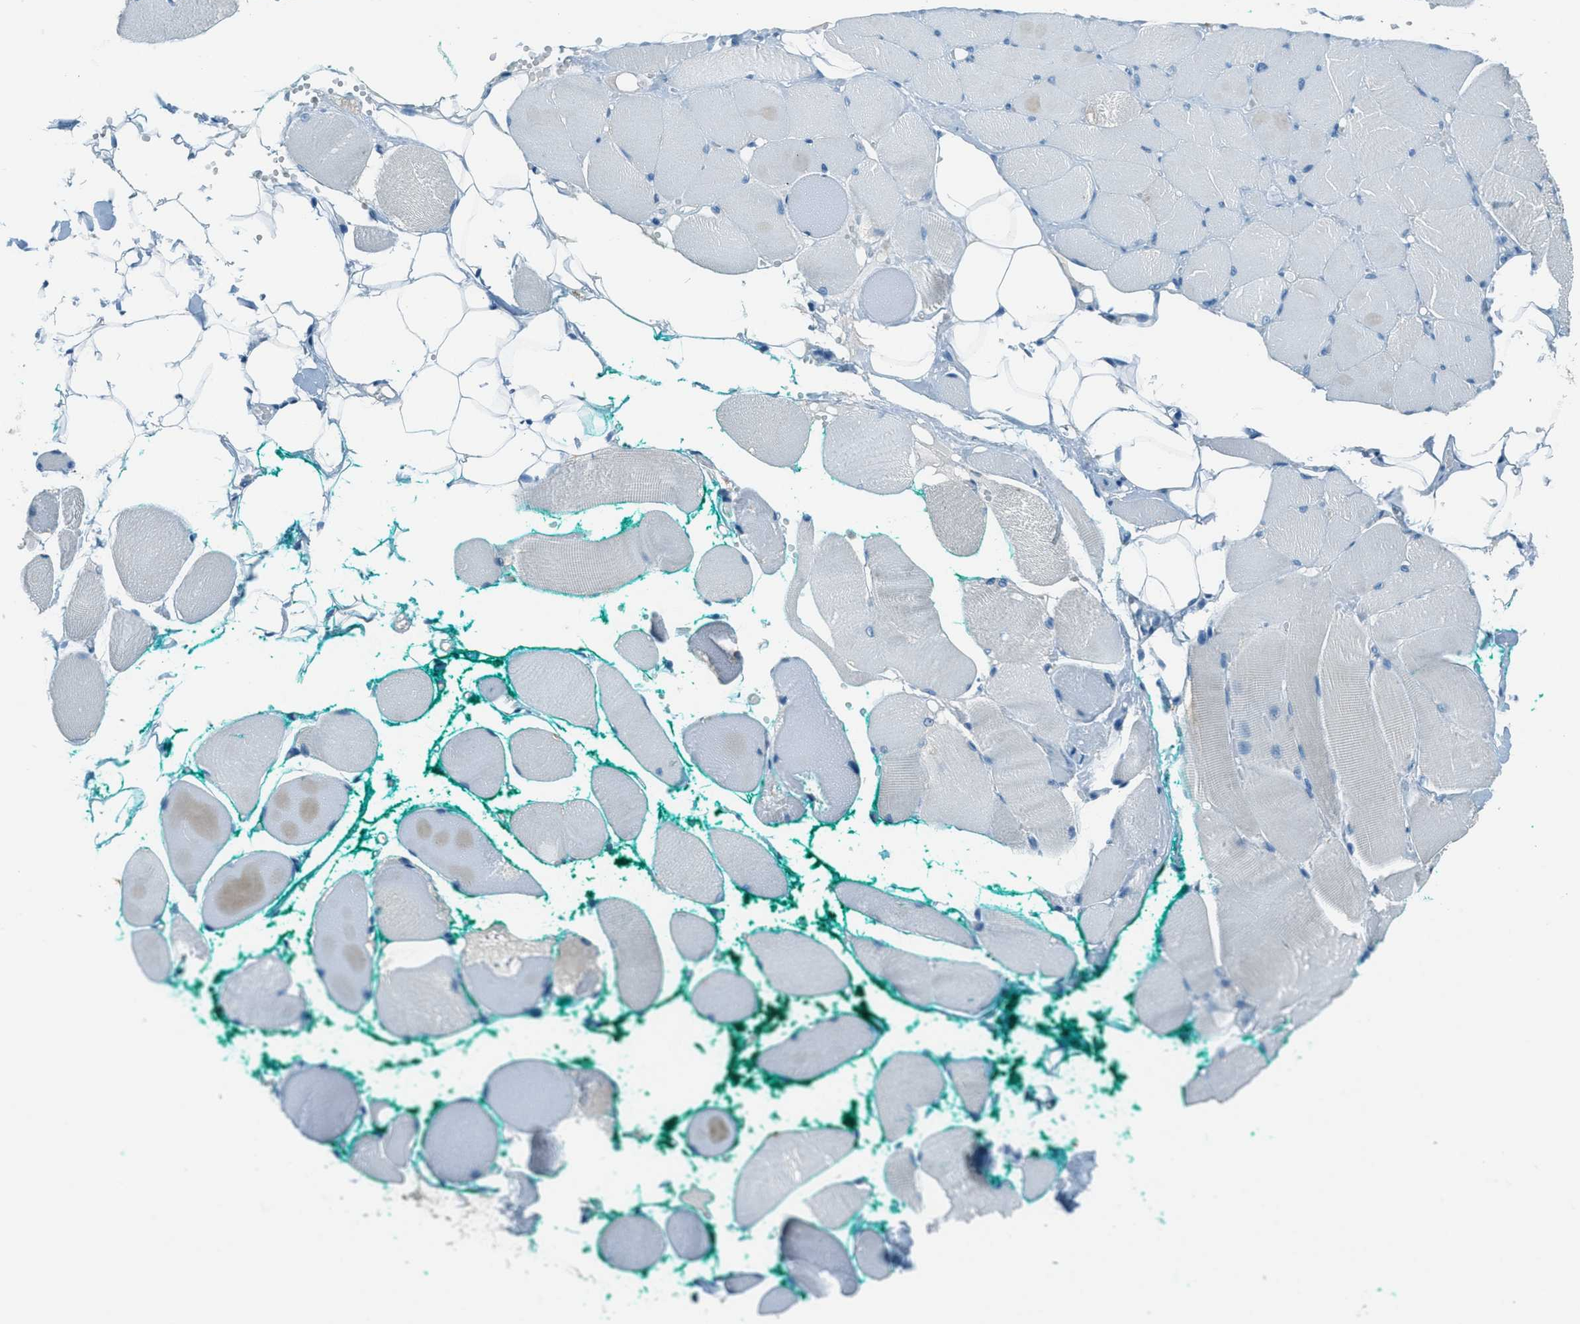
{"staining": {"intensity": "negative", "quantity": "none", "location": "none"}, "tissue": "skeletal muscle", "cell_type": "Myocytes", "image_type": "normal", "snomed": [{"axis": "morphology", "description": "Normal tissue, NOS"}, {"axis": "topography", "description": "Skeletal muscle"}, {"axis": "topography", "description": "Peripheral nerve tissue"}], "caption": "Immunohistochemistry (IHC) of unremarkable skeletal muscle demonstrates no expression in myocytes.", "gene": "MSLN", "patient": {"sex": "female", "age": 84}}